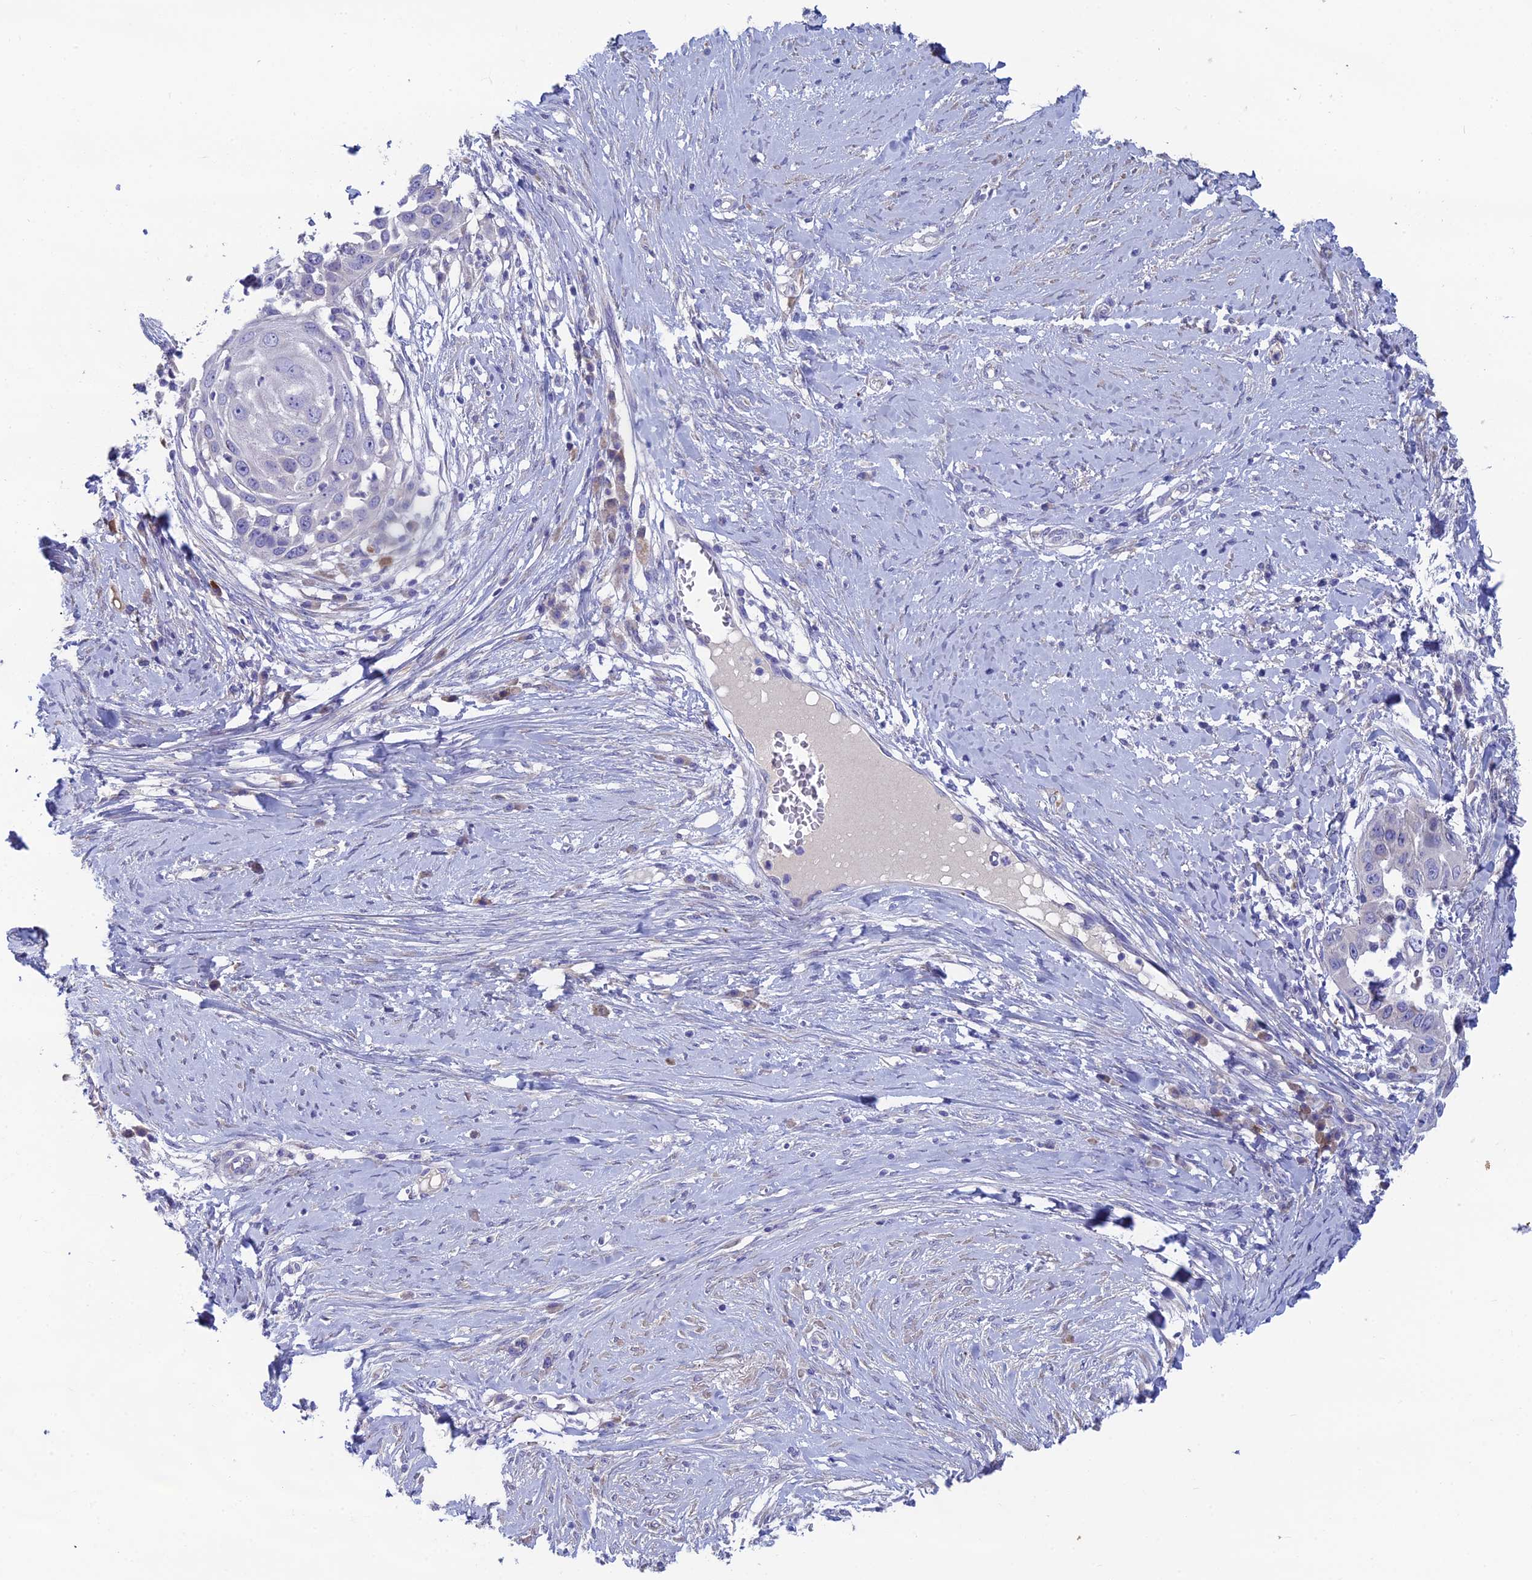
{"staining": {"intensity": "negative", "quantity": "none", "location": "none"}, "tissue": "skin cancer", "cell_type": "Tumor cells", "image_type": "cancer", "snomed": [{"axis": "morphology", "description": "Squamous cell carcinoma, NOS"}, {"axis": "topography", "description": "Skin"}], "caption": "IHC of human skin cancer (squamous cell carcinoma) shows no expression in tumor cells.", "gene": "XPO7", "patient": {"sex": "female", "age": 44}}